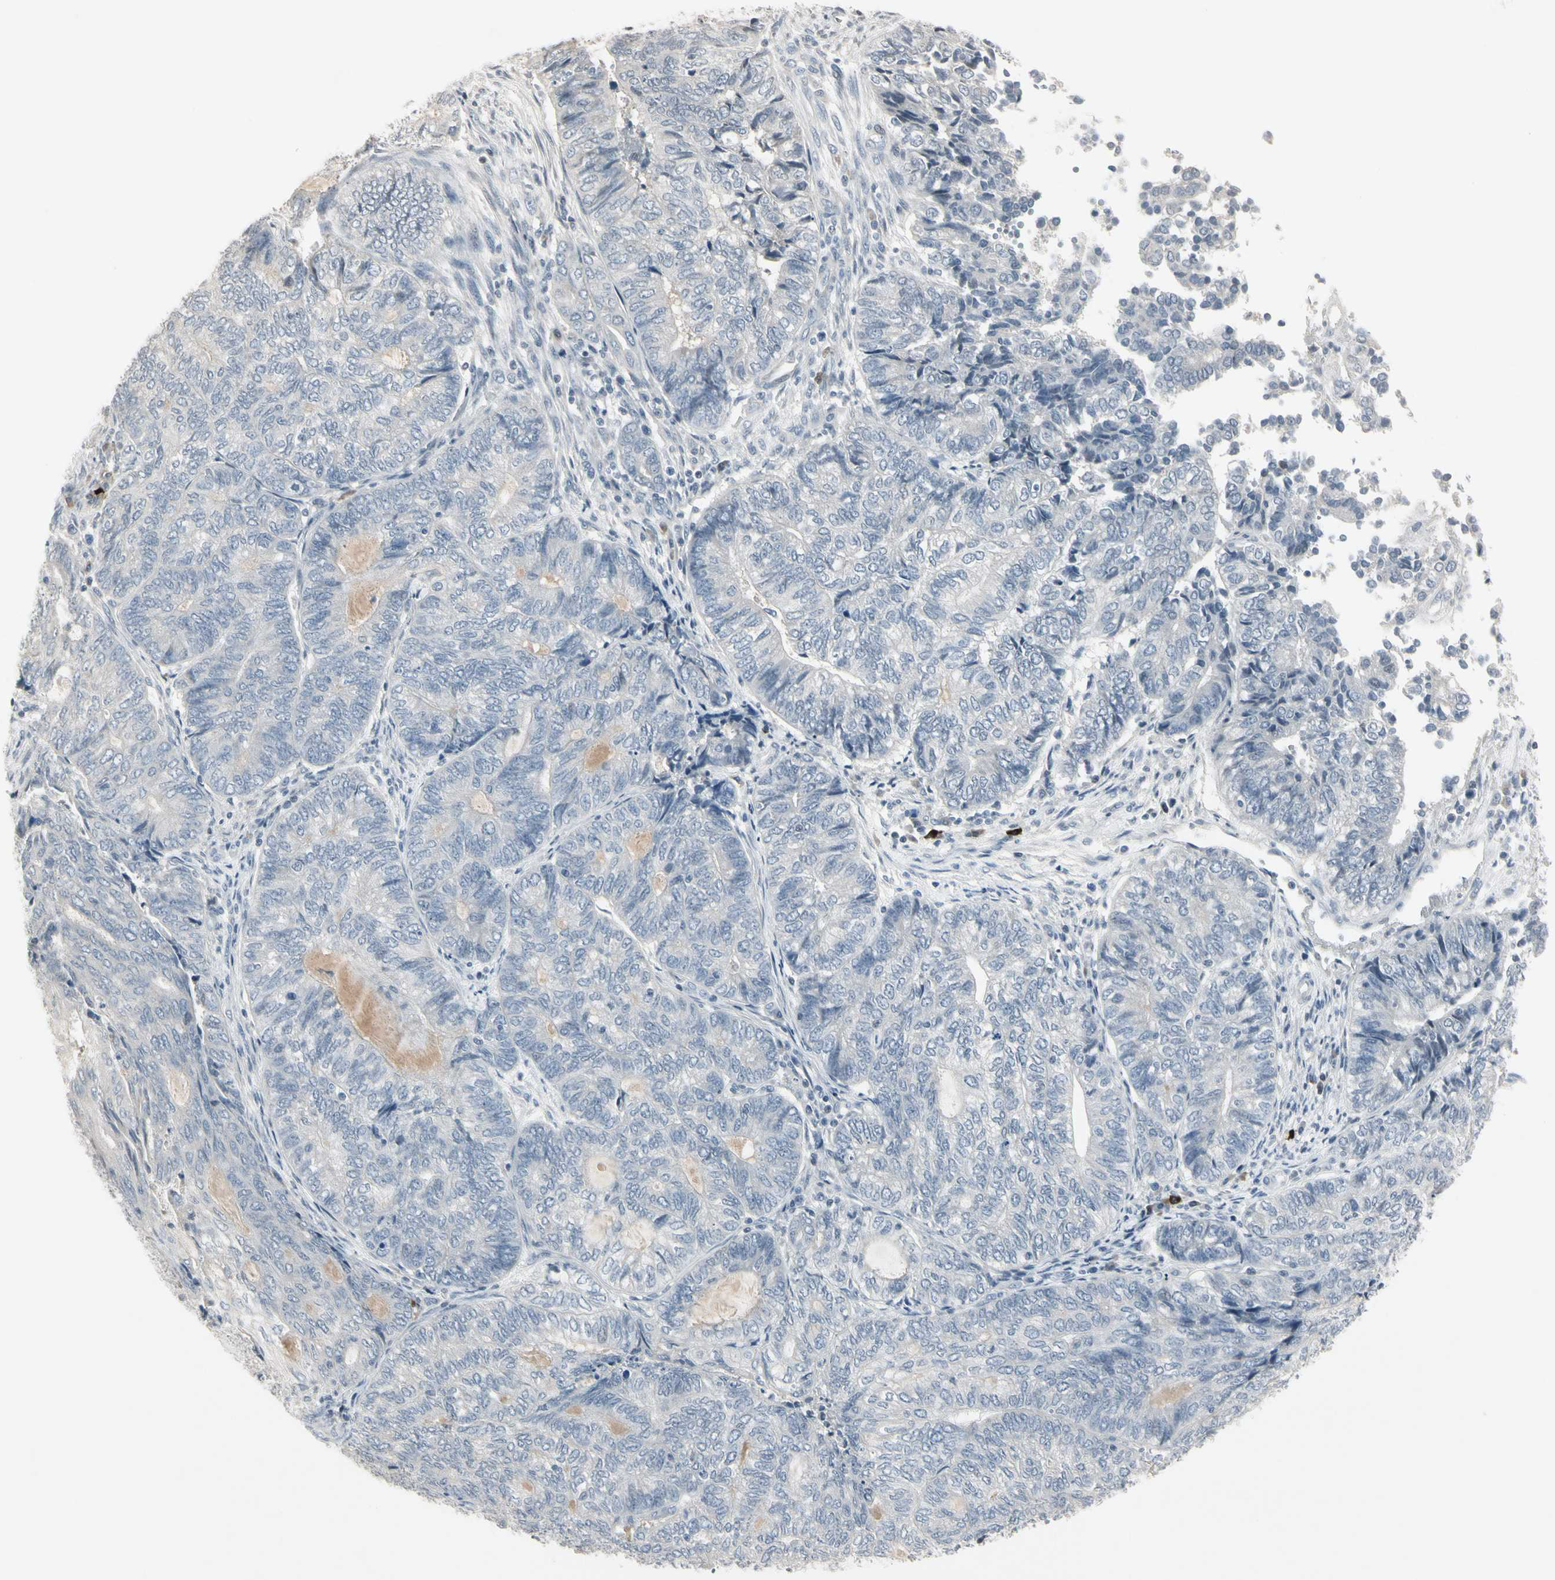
{"staining": {"intensity": "negative", "quantity": "none", "location": "none"}, "tissue": "endometrial cancer", "cell_type": "Tumor cells", "image_type": "cancer", "snomed": [{"axis": "morphology", "description": "Adenocarcinoma, NOS"}, {"axis": "topography", "description": "Uterus"}, {"axis": "topography", "description": "Endometrium"}], "caption": "DAB immunohistochemical staining of human adenocarcinoma (endometrial) reveals no significant staining in tumor cells.", "gene": "DMPK", "patient": {"sex": "female", "age": 70}}